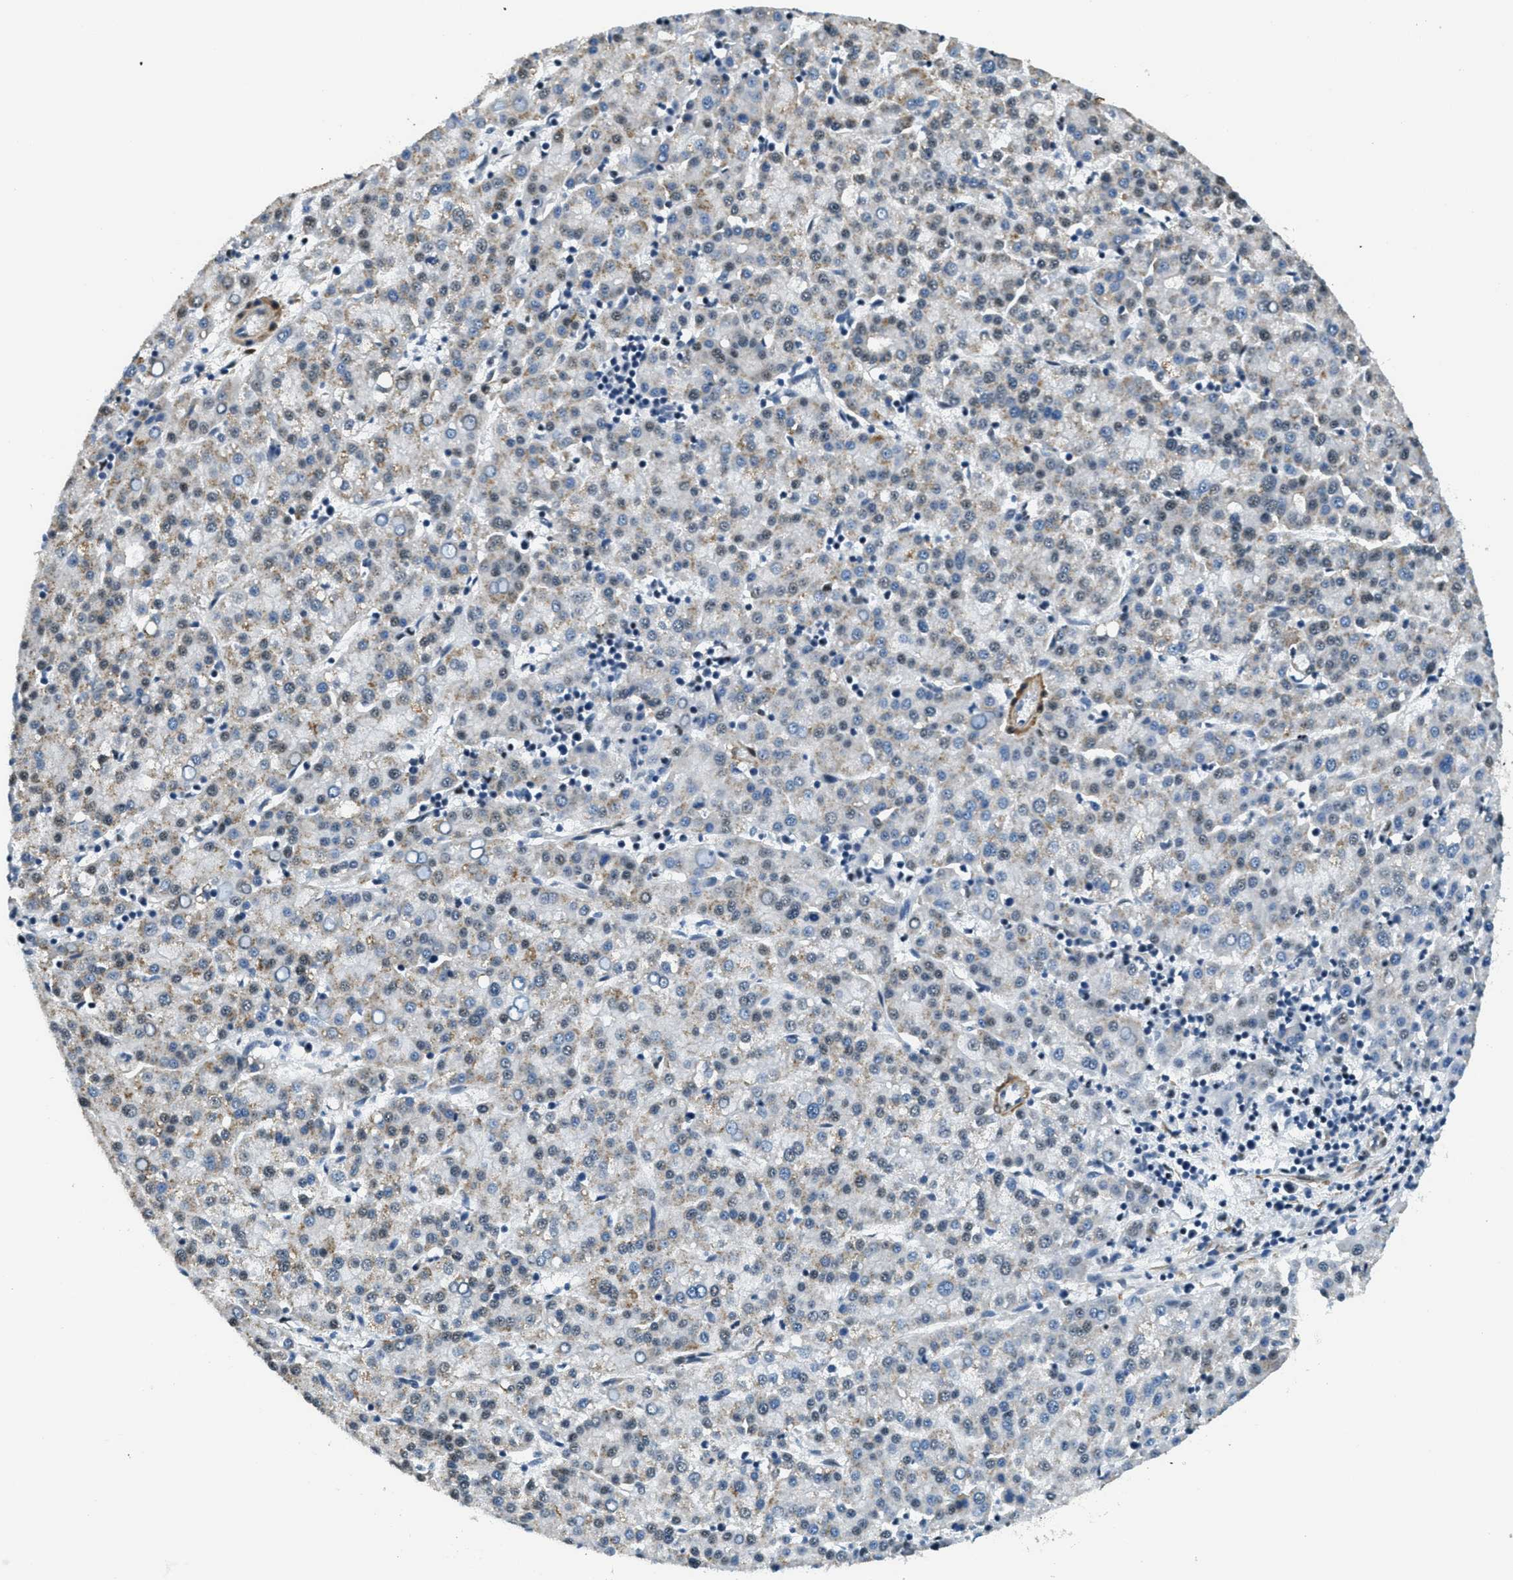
{"staining": {"intensity": "moderate", "quantity": "<25%", "location": "cytoplasmic/membranous,nuclear"}, "tissue": "liver cancer", "cell_type": "Tumor cells", "image_type": "cancer", "snomed": [{"axis": "morphology", "description": "Carcinoma, Hepatocellular, NOS"}, {"axis": "topography", "description": "Liver"}], "caption": "The immunohistochemical stain highlights moderate cytoplasmic/membranous and nuclear expression in tumor cells of liver cancer tissue.", "gene": "CFAP36", "patient": {"sex": "female", "age": 58}}